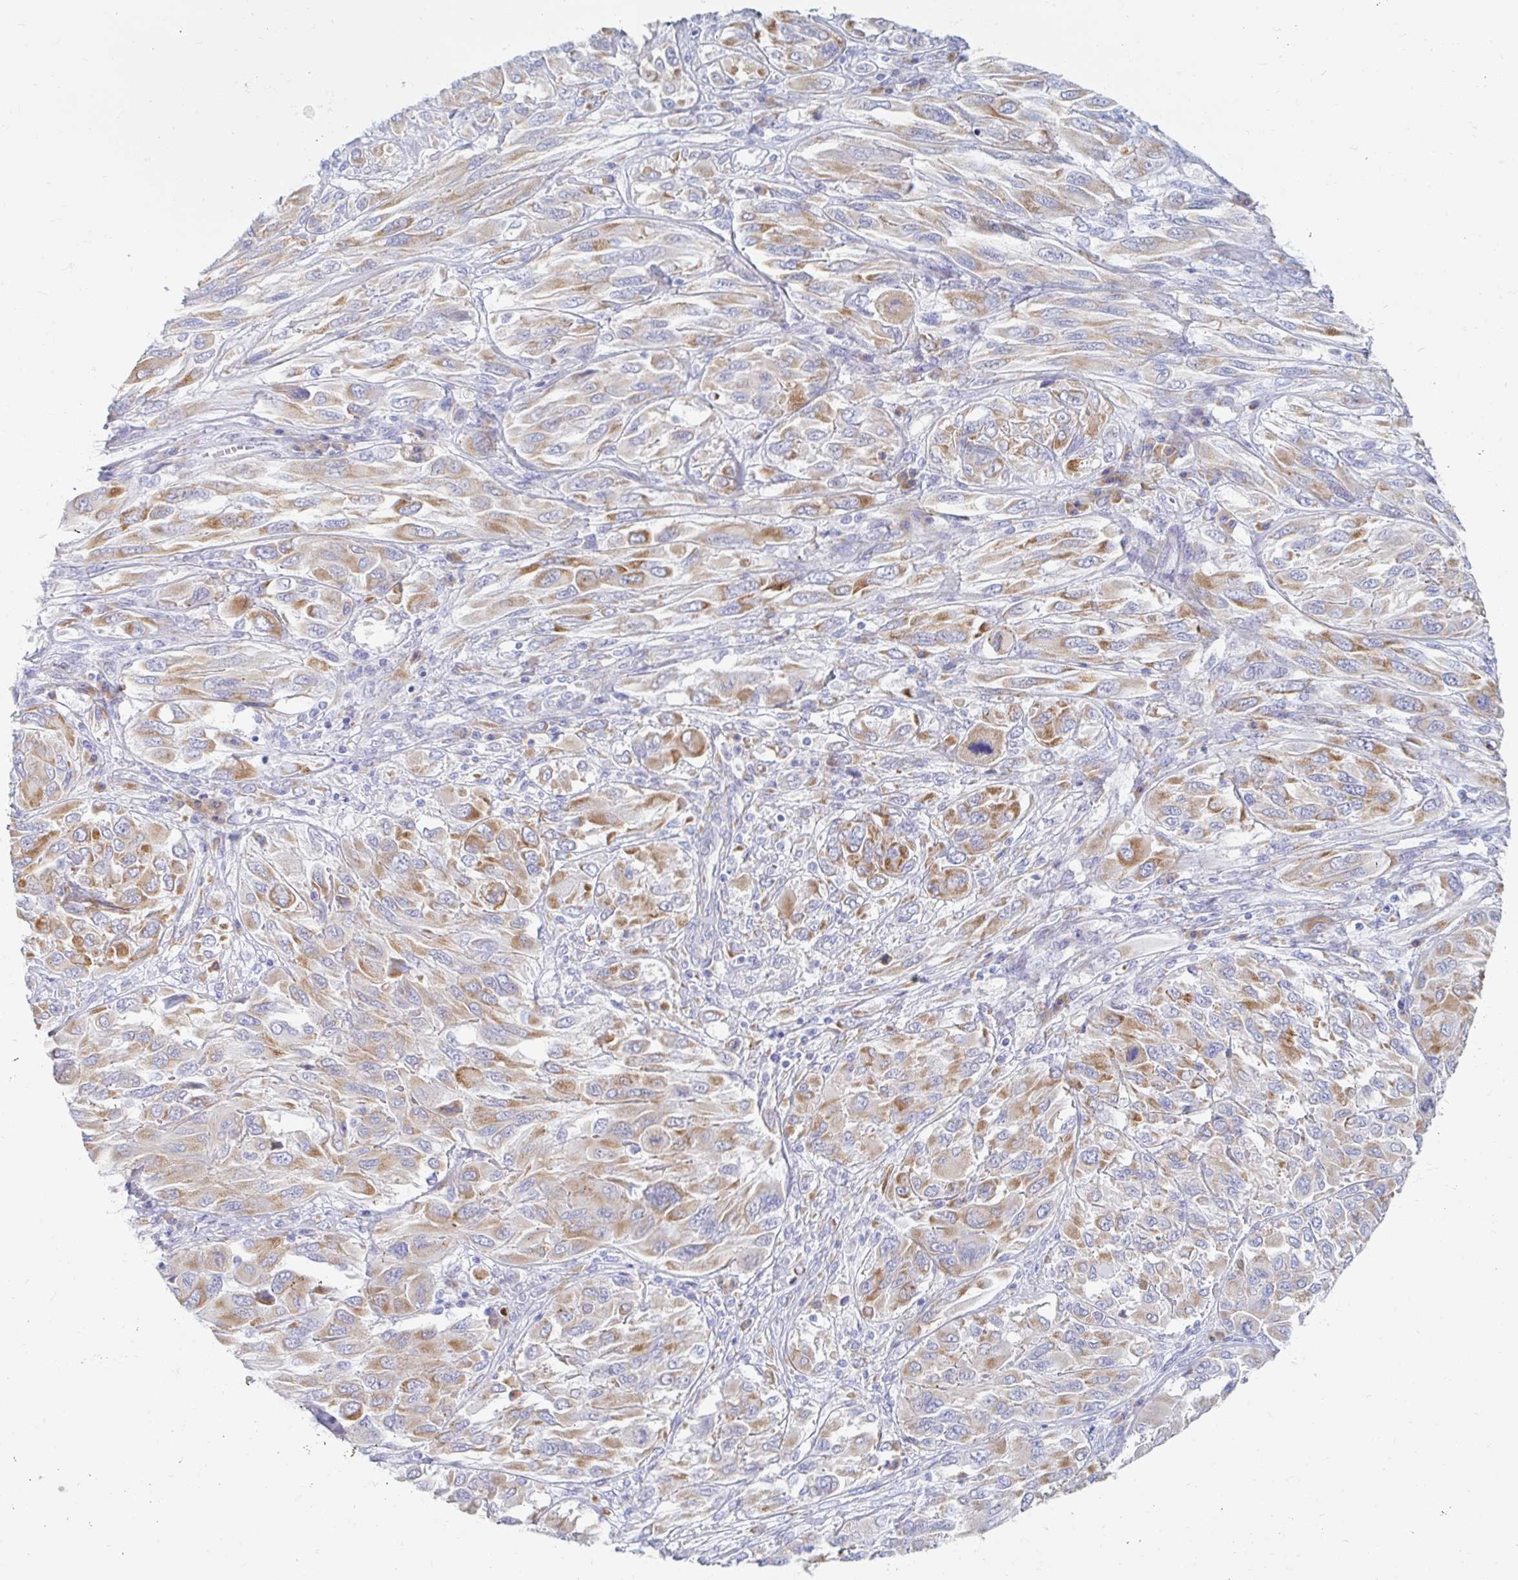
{"staining": {"intensity": "moderate", "quantity": ">75%", "location": "cytoplasmic/membranous"}, "tissue": "melanoma", "cell_type": "Tumor cells", "image_type": "cancer", "snomed": [{"axis": "morphology", "description": "Malignant melanoma, NOS"}, {"axis": "topography", "description": "Skin"}], "caption": "Immunohistochemical staining of human malignant melanoma shows medium levels of moderate cytoplasmic/membranous protein staining in about >75% of tumor cells.", "gene": "MYLK2", "patient": {"sex": "female", "age": 91}}